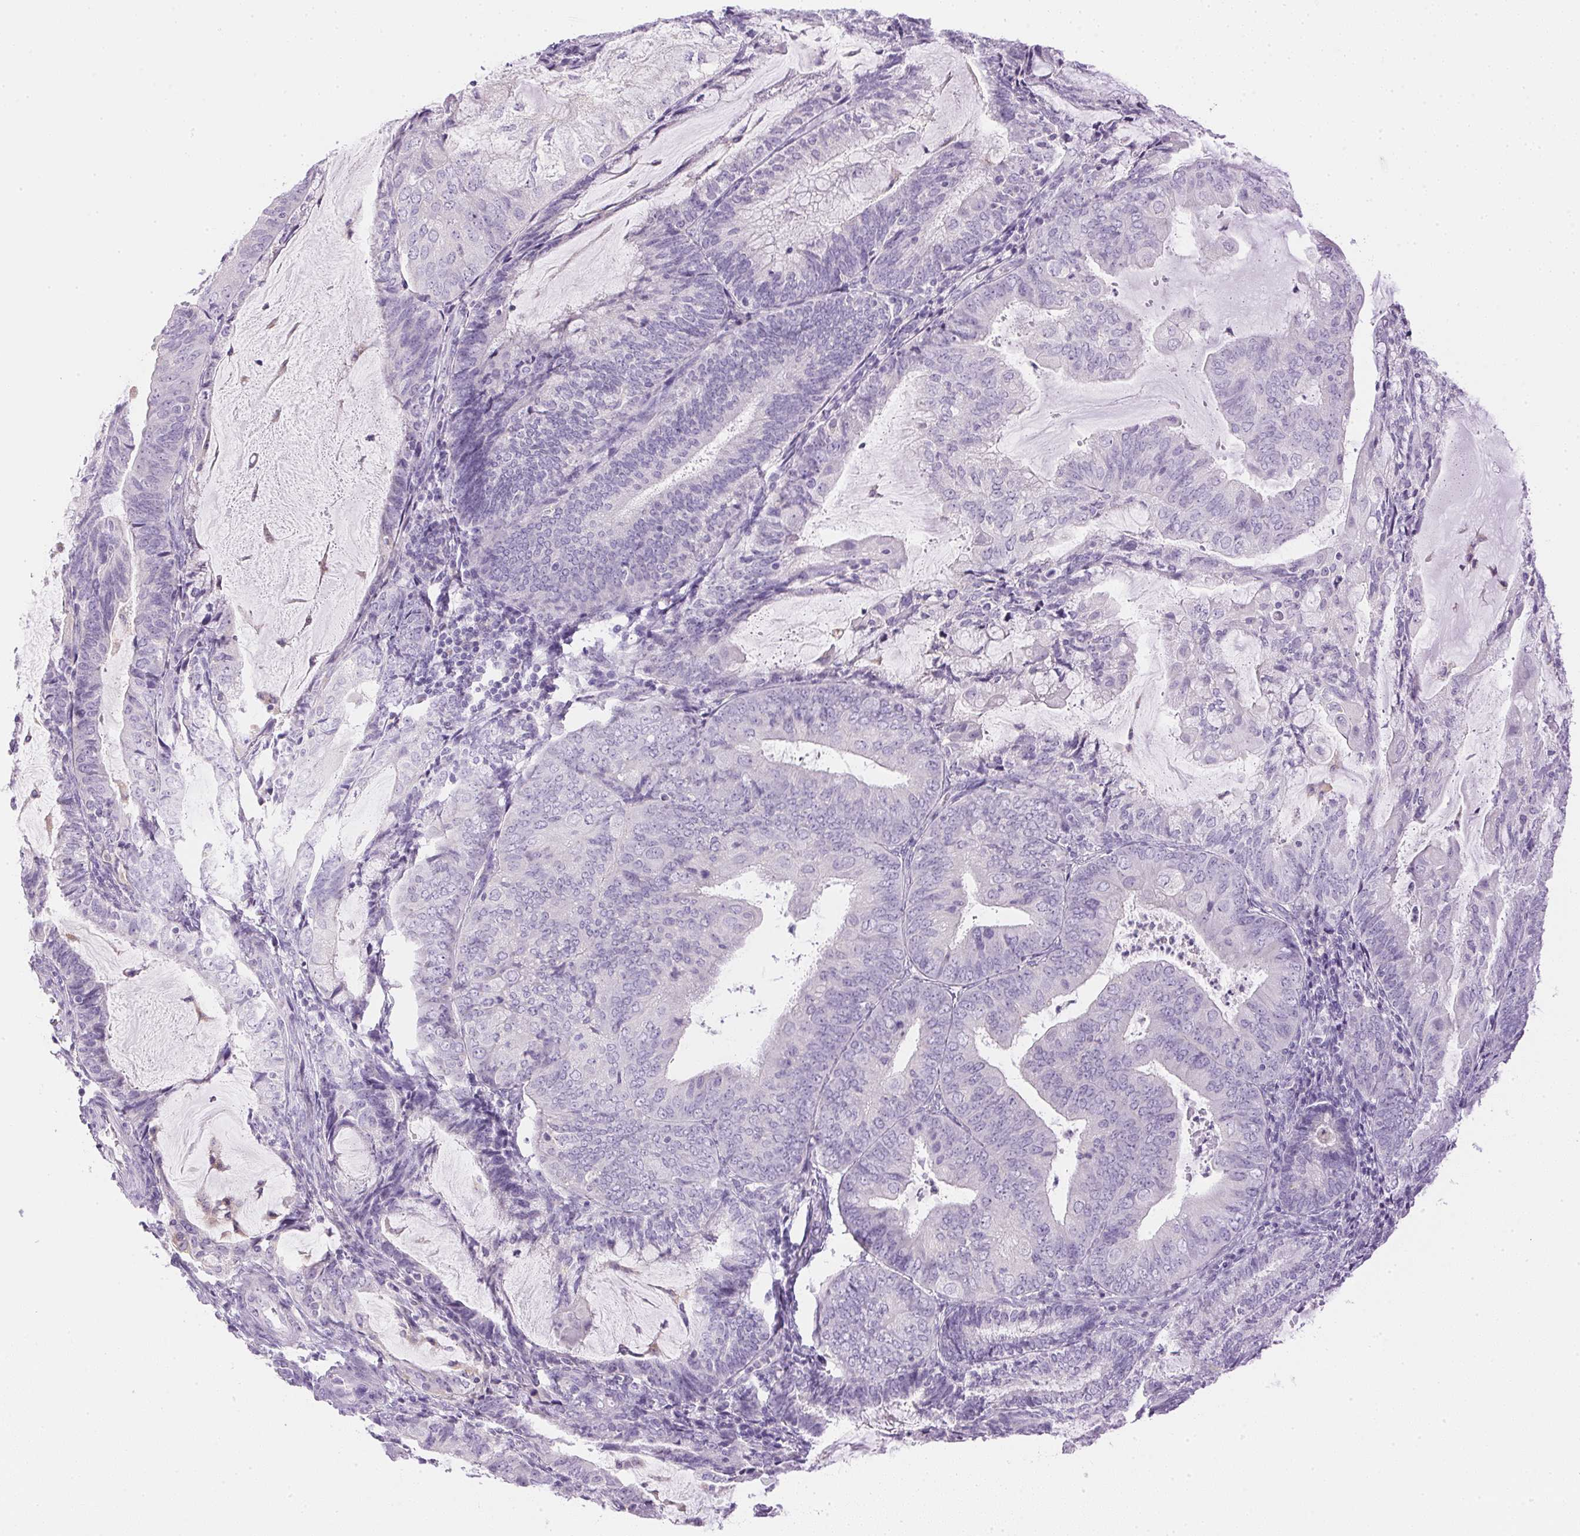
{"staining": {"intensity": "negative", "quantity": "none", "location": "none"}, "tissue": "endometrial cancer", "cell_type": "Tumor cells", "image_type": "cancer", "snomed": [{"axis": "morphology", "description": "Adenocarcinoma, NOS"}, {"axis": "topography", "description": "Endometrium"}], "caption": "Immunohistochemistry (IHC) of human endometrial cancer (adenocarcinoma) demonstrates no staining in tumor cells.", "gene": "ATP6V1G3", "patient": {"sex": "female", "age": 81}}